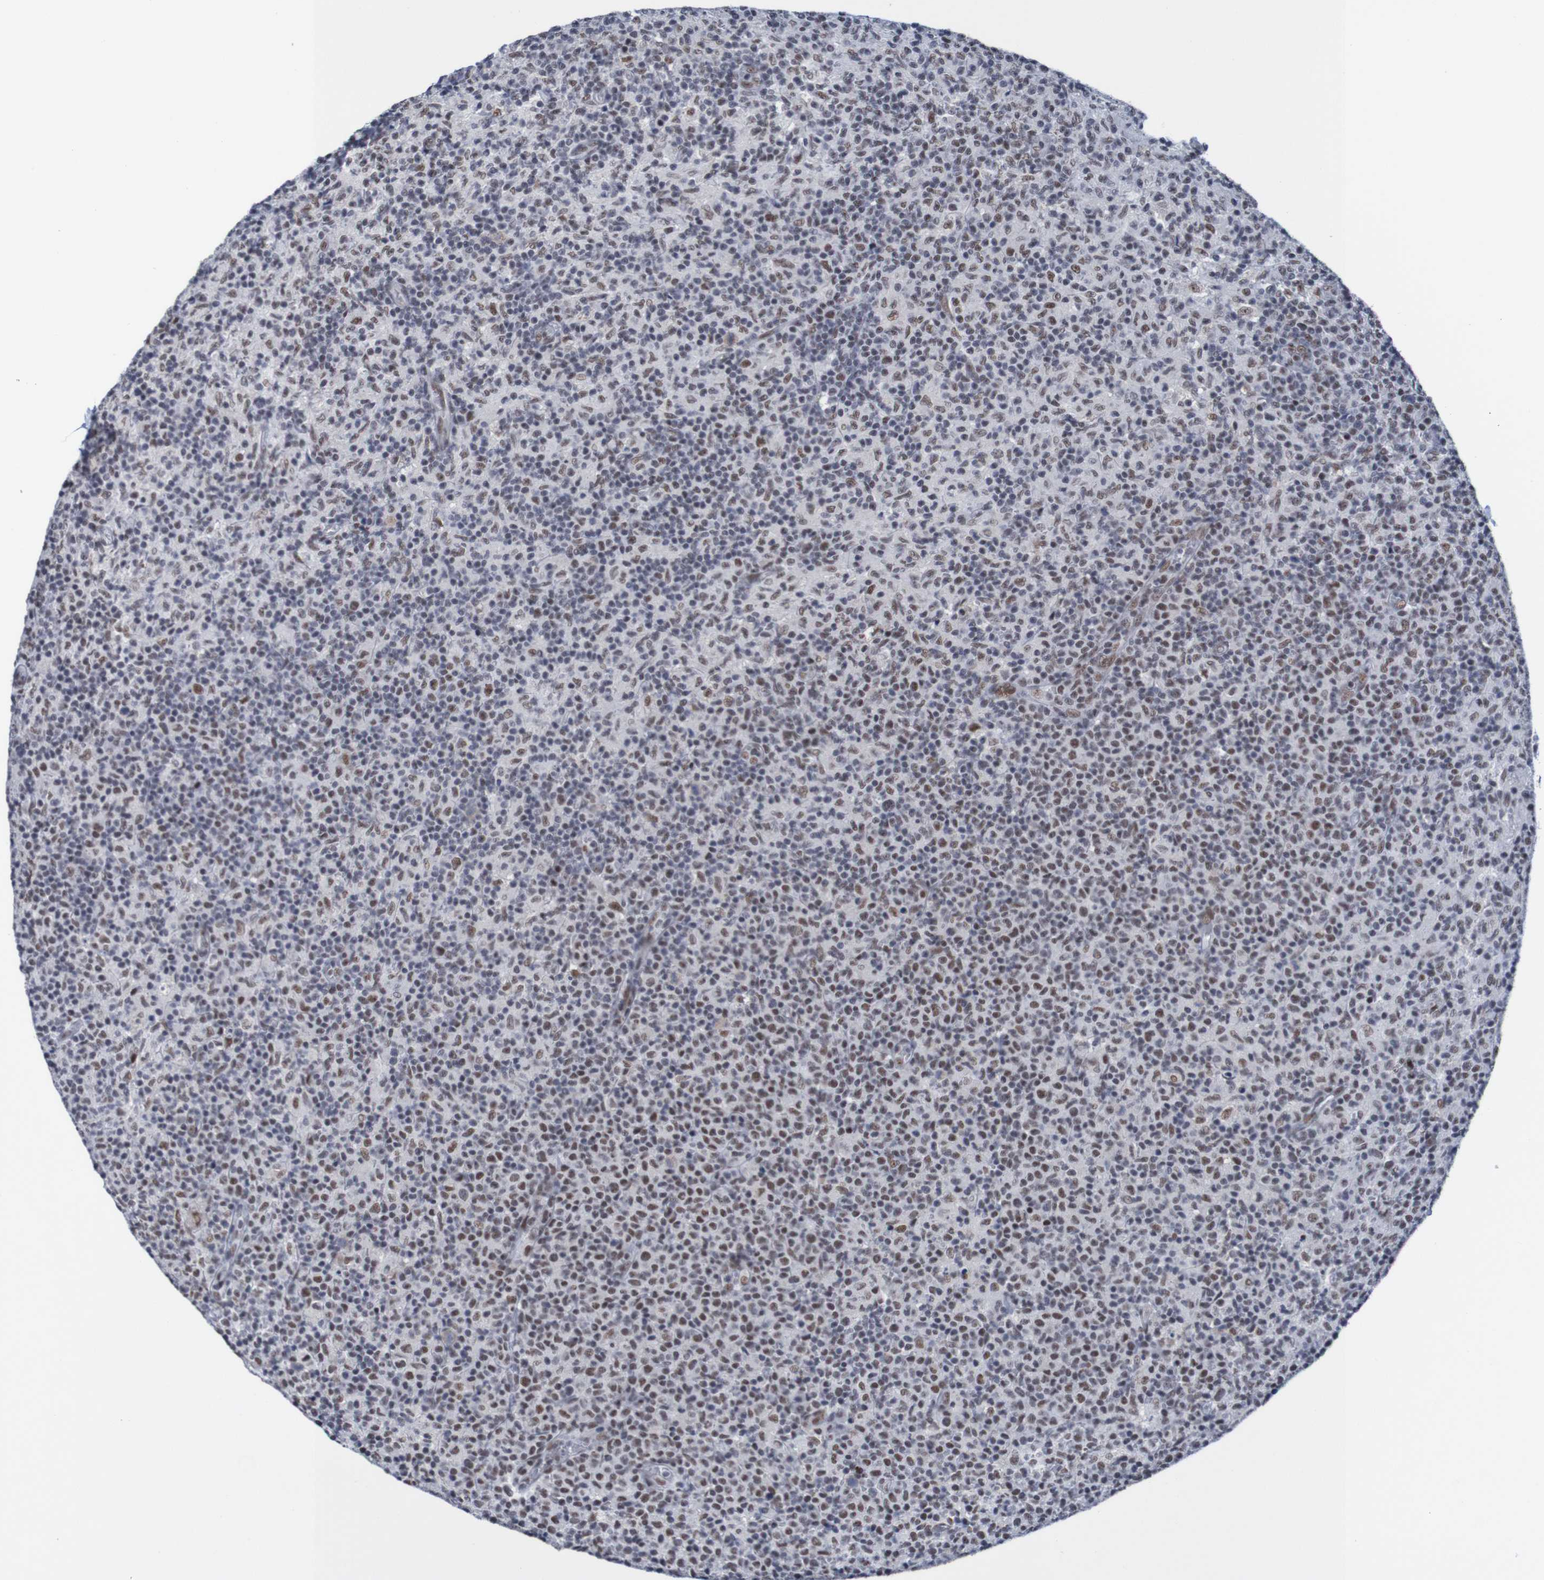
{"staining": {"intensity": "moderate", "quantity": "25%-75%", "location": "nuclear"}, "tissue": "lymph node", "cell_type": "Germinal center cells", "image_type": "normal", "snomed": [{"axis": "morphology", "description": "Normal tissue, NOS"}, {"axis": "morphology", "description": "Inflammation, NOS"}, {"axis": "topography", "description": "Lymph node"}], "caption": "Normal lymph node was stained to show a protein in brown. There is medium levels of moderate nuclear positivity in approximately 25%-75% of germinal center cells. Ihc stains the protein in brown and the nuclei are stained blue.", "gene": "CDC5L", "patient": {"sex": "male", "age": 55}}